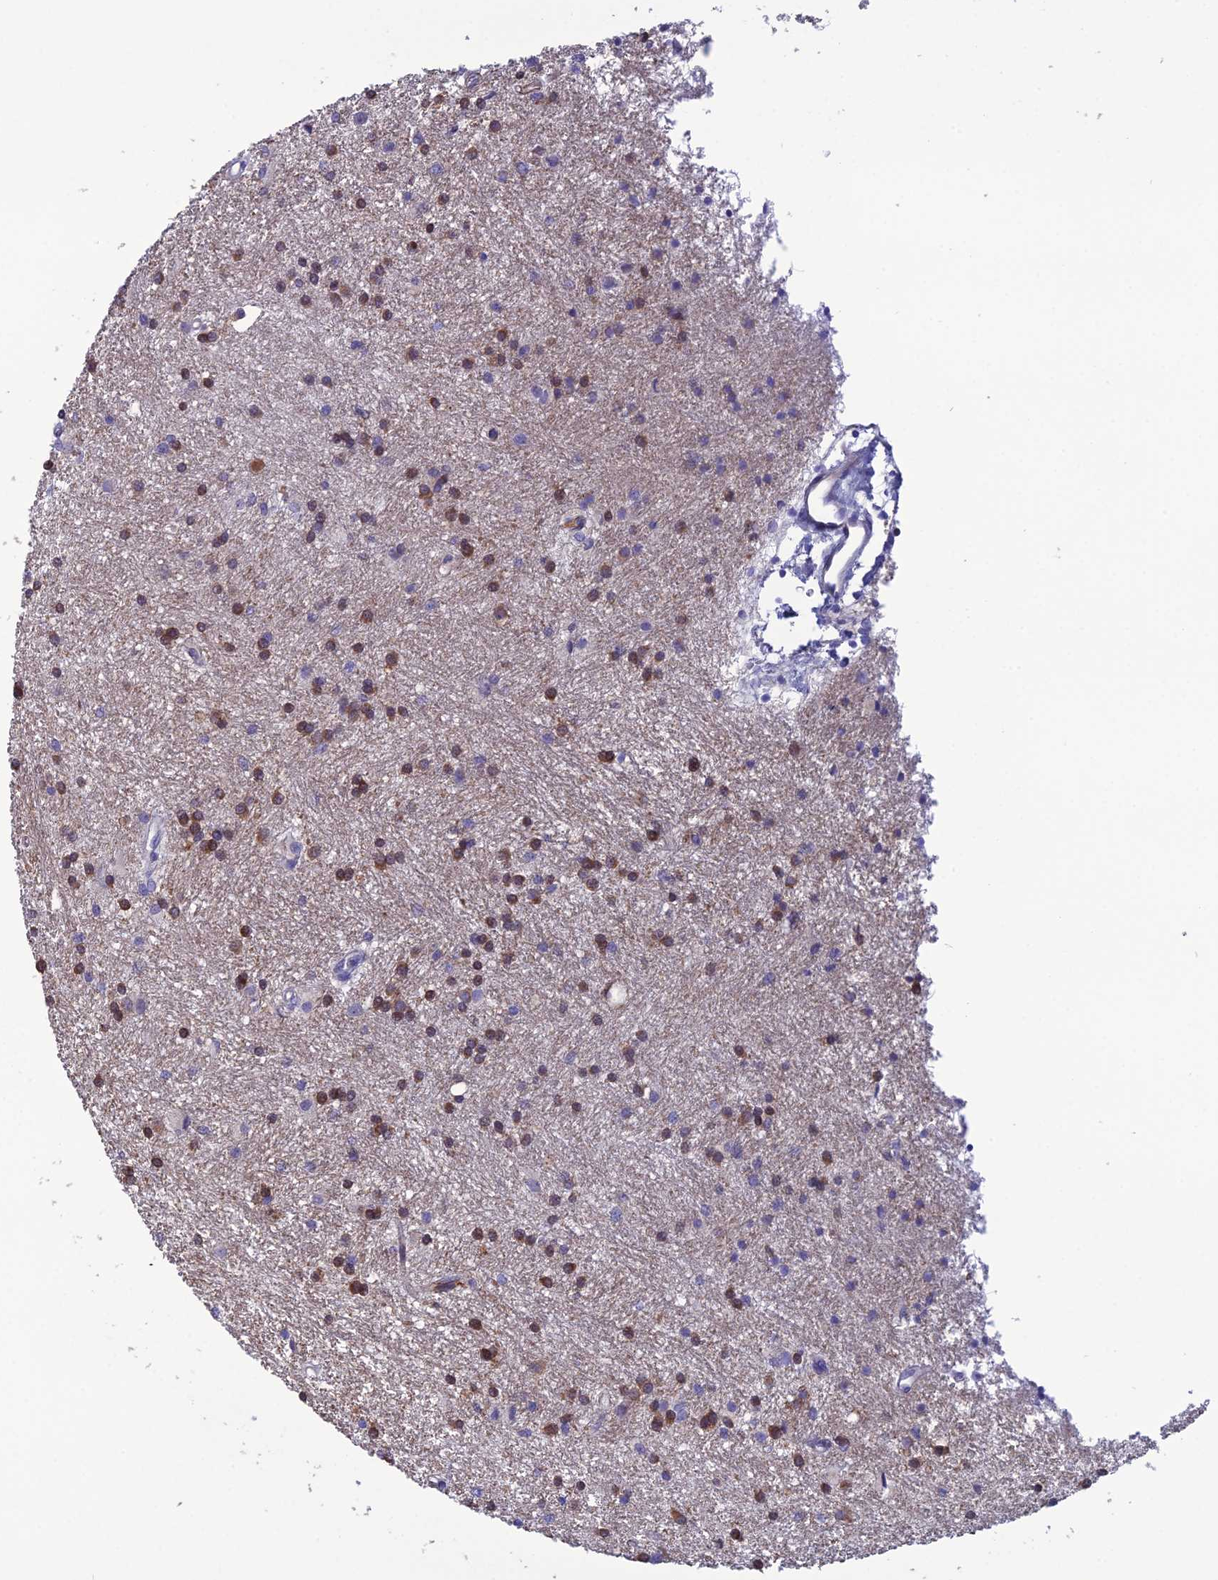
{"staining": {"intensity": "moderate", "quantity": ">75%", "location": "cytoplasmic/membranous"}, "tissue": "glioma", "cell_type": "Tumor cells", "image_type": "cancer", "snomed": [{"axis": "morphology", "description": "Glioma, malignant, High grade"}, {"axis": "topography", "description": "Brain"}], "caption": "High-grade glioma (malignant) stained with a brown dye demonstrates moderate cytoplasmic/membranous positive positivity in approximately >75% of tumor cells.", "gene": "CRB2", "patient": {"sex": "male", "age": 77}}